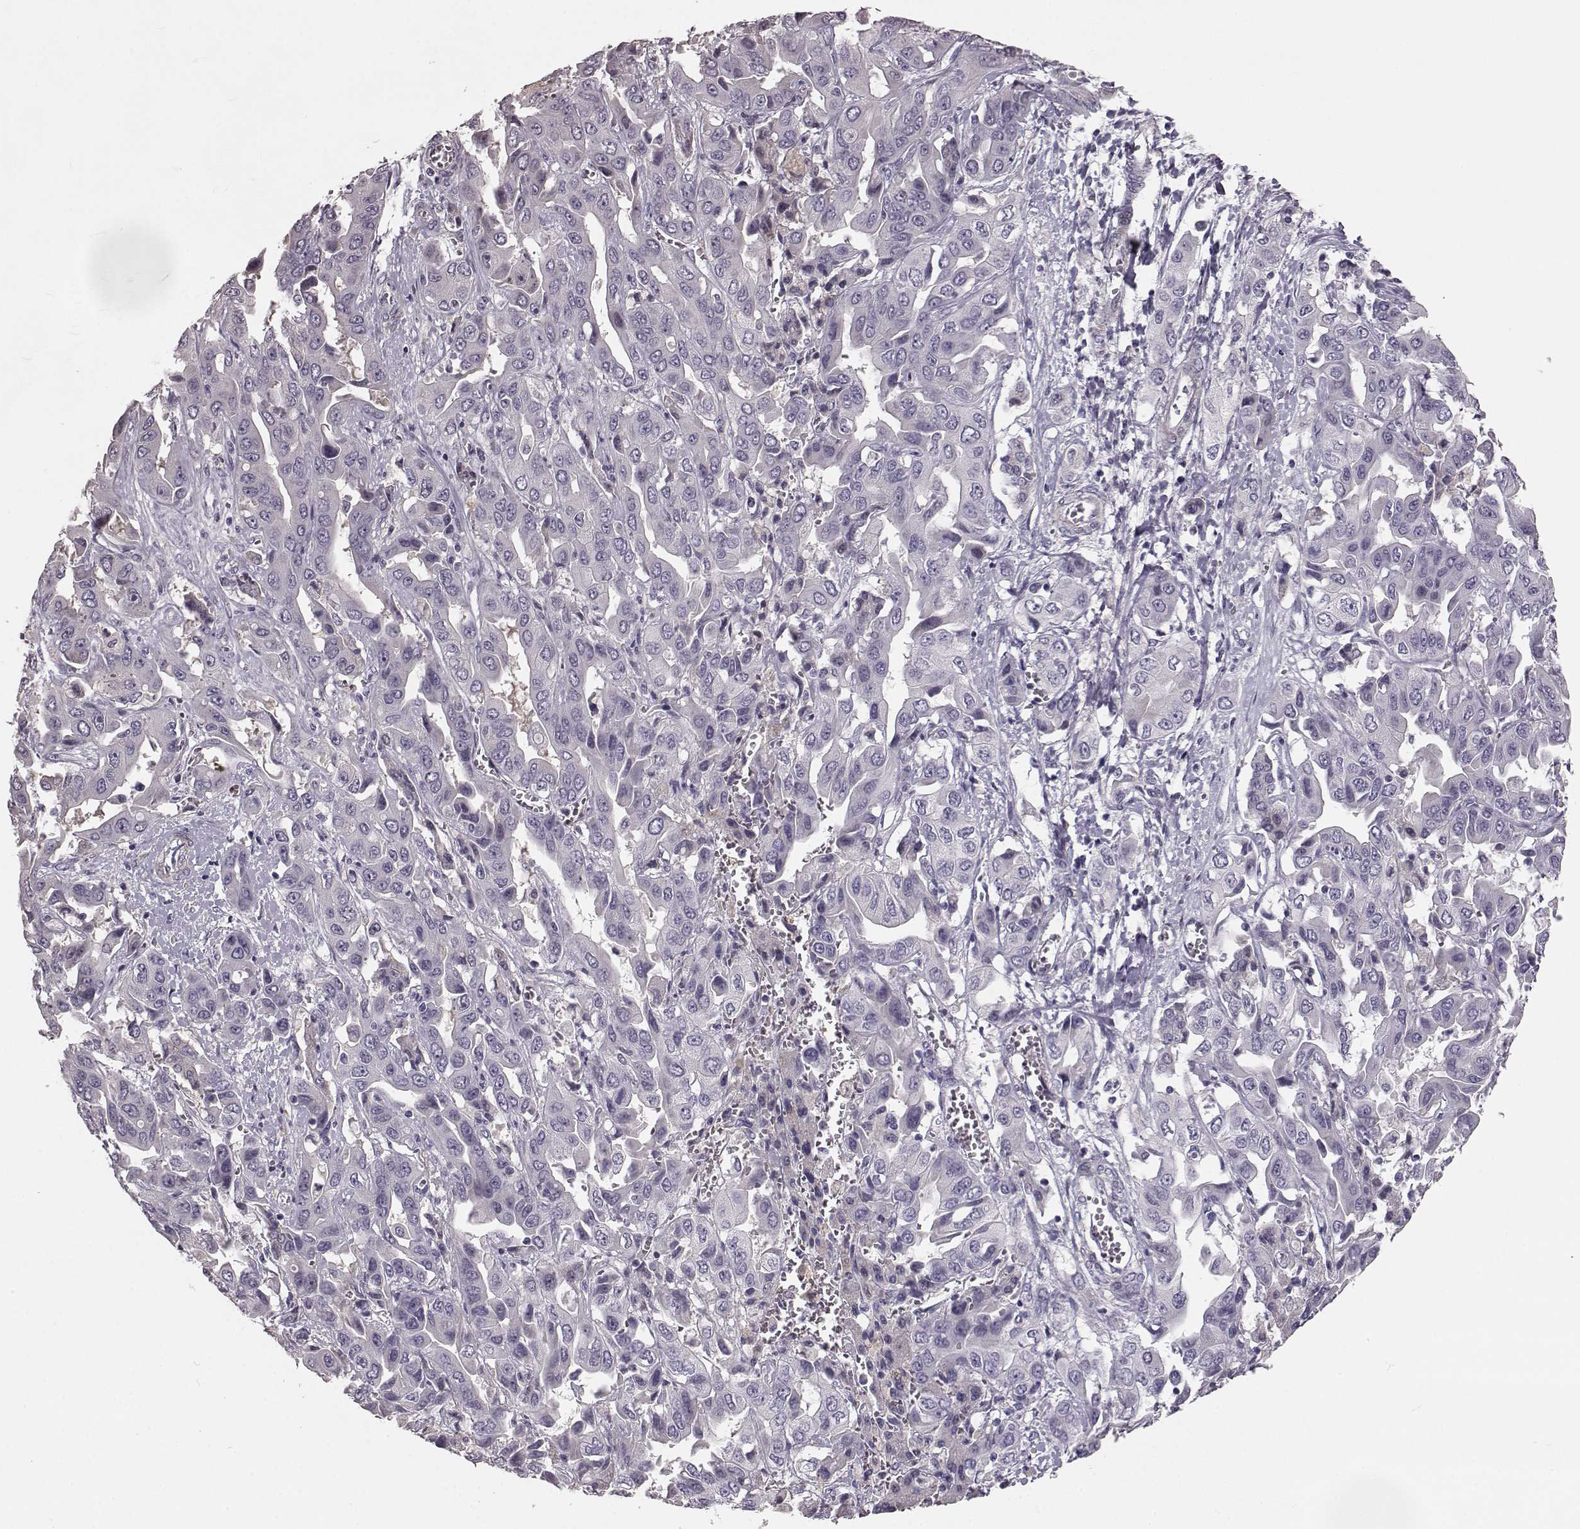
{"staining": {"intensity": "negative", "quantity": "none", "location": "none"}, "tissue": "liver cancer", "cell_type": "Tumor cells", "image_type": "cancer", "snomed": [{"axis": "morphology", "description": "Cholangiocarcinoma"}, {"axis": "topography", "description": "Liver"}], "caption": "The micrograph displays no significant positivity in tumor cells of liver cancer (cholangiocarcinoma).", "gene": "GPR50", "patient": {"sex": "female", "age": 52}}